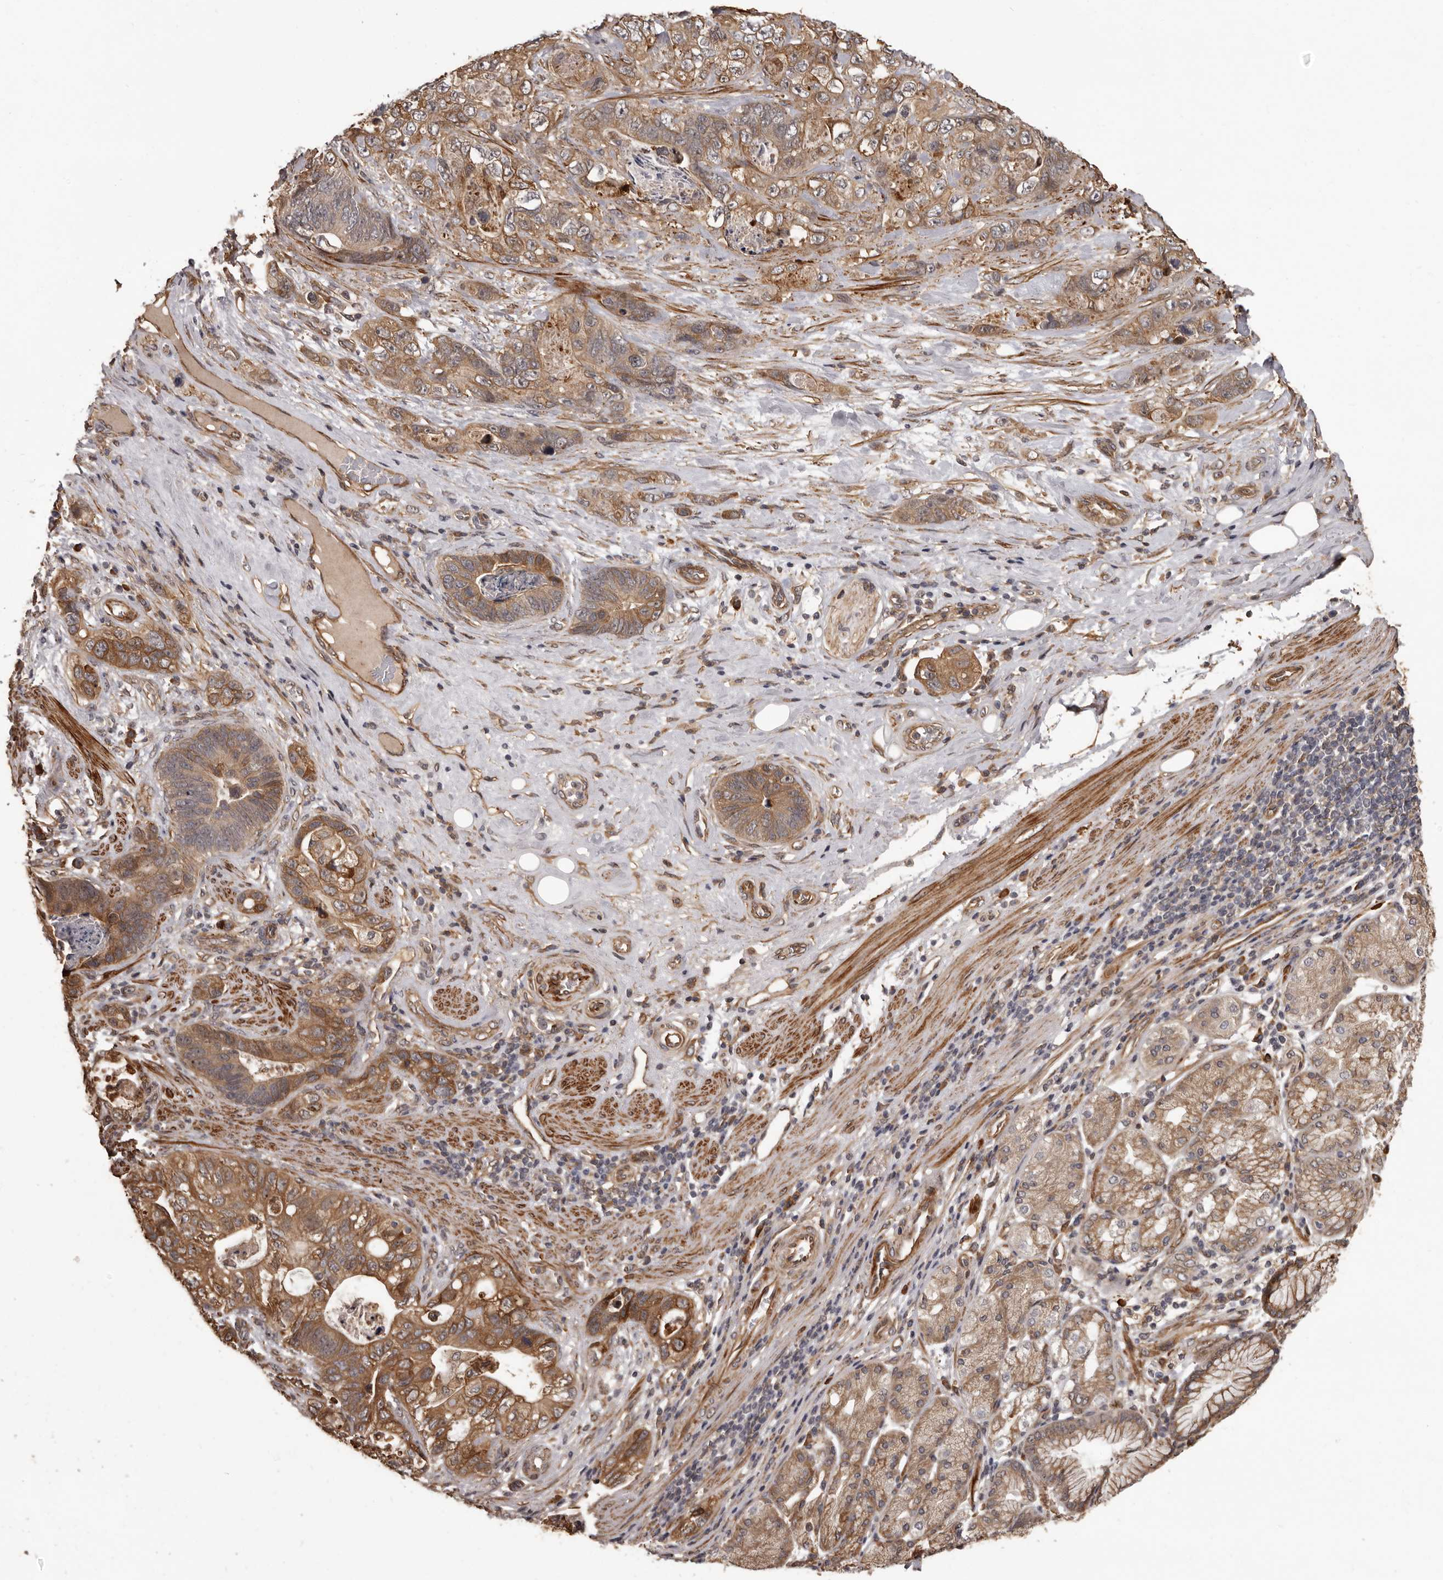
{"staining": {"intensity": "moderate", "quantity": ">75%", "location": "cytoplasmic/membranous"}, "tissue": "stomach cancer", "cell_type": "Tumor cells", "image_type": "cancer", "snomed": [{"axis": "morphology", "description": "Normal tissue, NOS"}, {"axis": "morphology", "description": "Adenocarcinoma, NOS"}, {"axis": "topography", "description": "Stomach"}], "caption": "Immunohistochemical staining of stomach cancer demonstrates medium levels of moderate cytoplasmic/membranous expression in approximately >75% of tumor cells. (Stains: DAB (3,3'-diaminobenzidine) in brown, nuclei in blue, Microscopy: brightfield microscopy at high magnification).", "gene": "SLITRK6", "patient": {"sex": "female", "age": 89}}